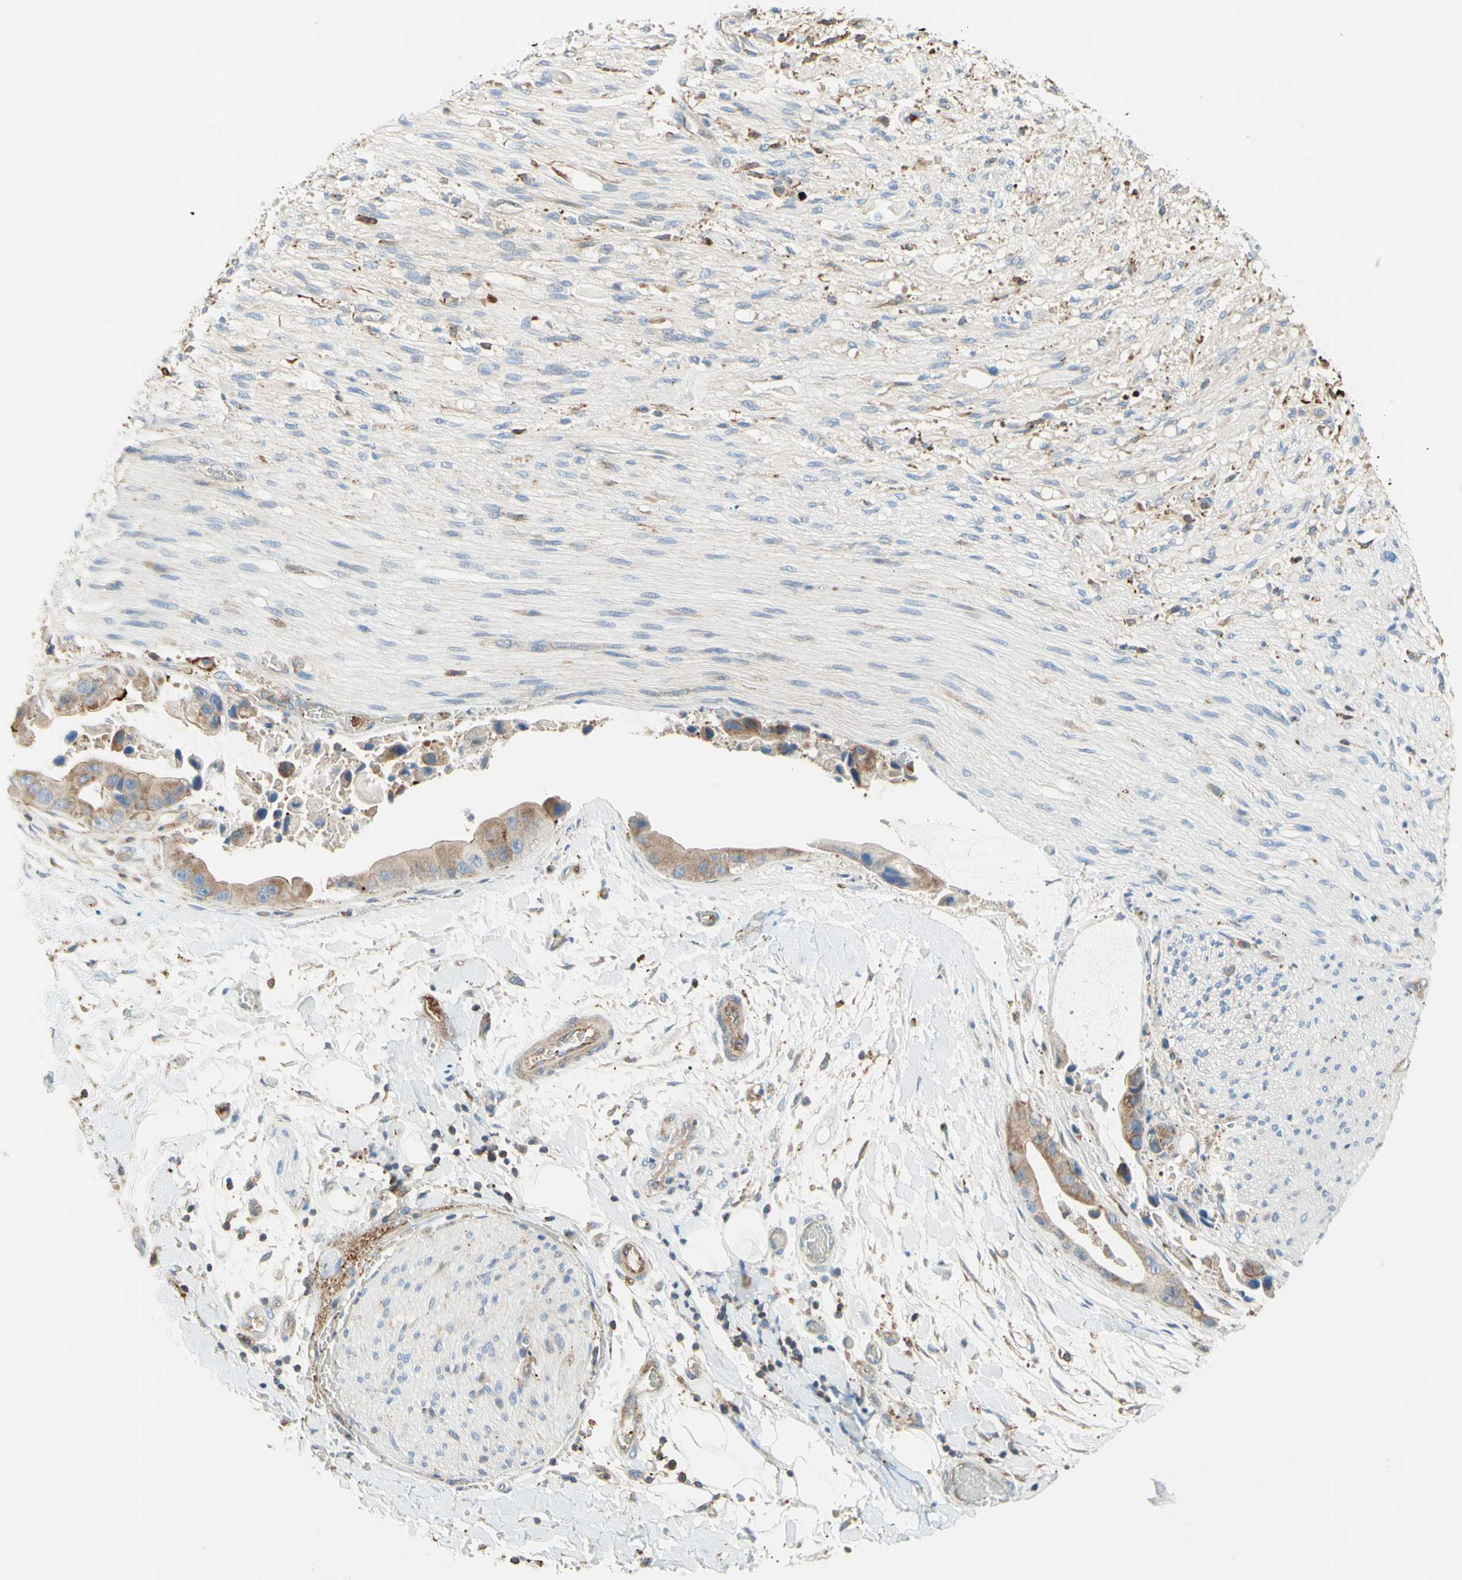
{"staining": {"intensity": "negative", "quantity": "none", "location": "none"}, "tissue": "adipose tissue", "cell_type": "Adipocytes", "image_type": "normal", "snomed": [{"axis": "morphology", "description": "Normal tissue, NOS"}, {"axis": "morphology", "description": "Cholangiocarcinoma"}, {"axis": "topography", "description": "Liver"}, {"axis": "topography", "description": "Peripheral nerve tissue"}], "caption": "IHC micrograph of benign human adipose tissue stained for a protein (brown), which displays no positivity in adipocytes.", "gene": "SEMA4C", "patient": {"sex": "male", "age": 50}}